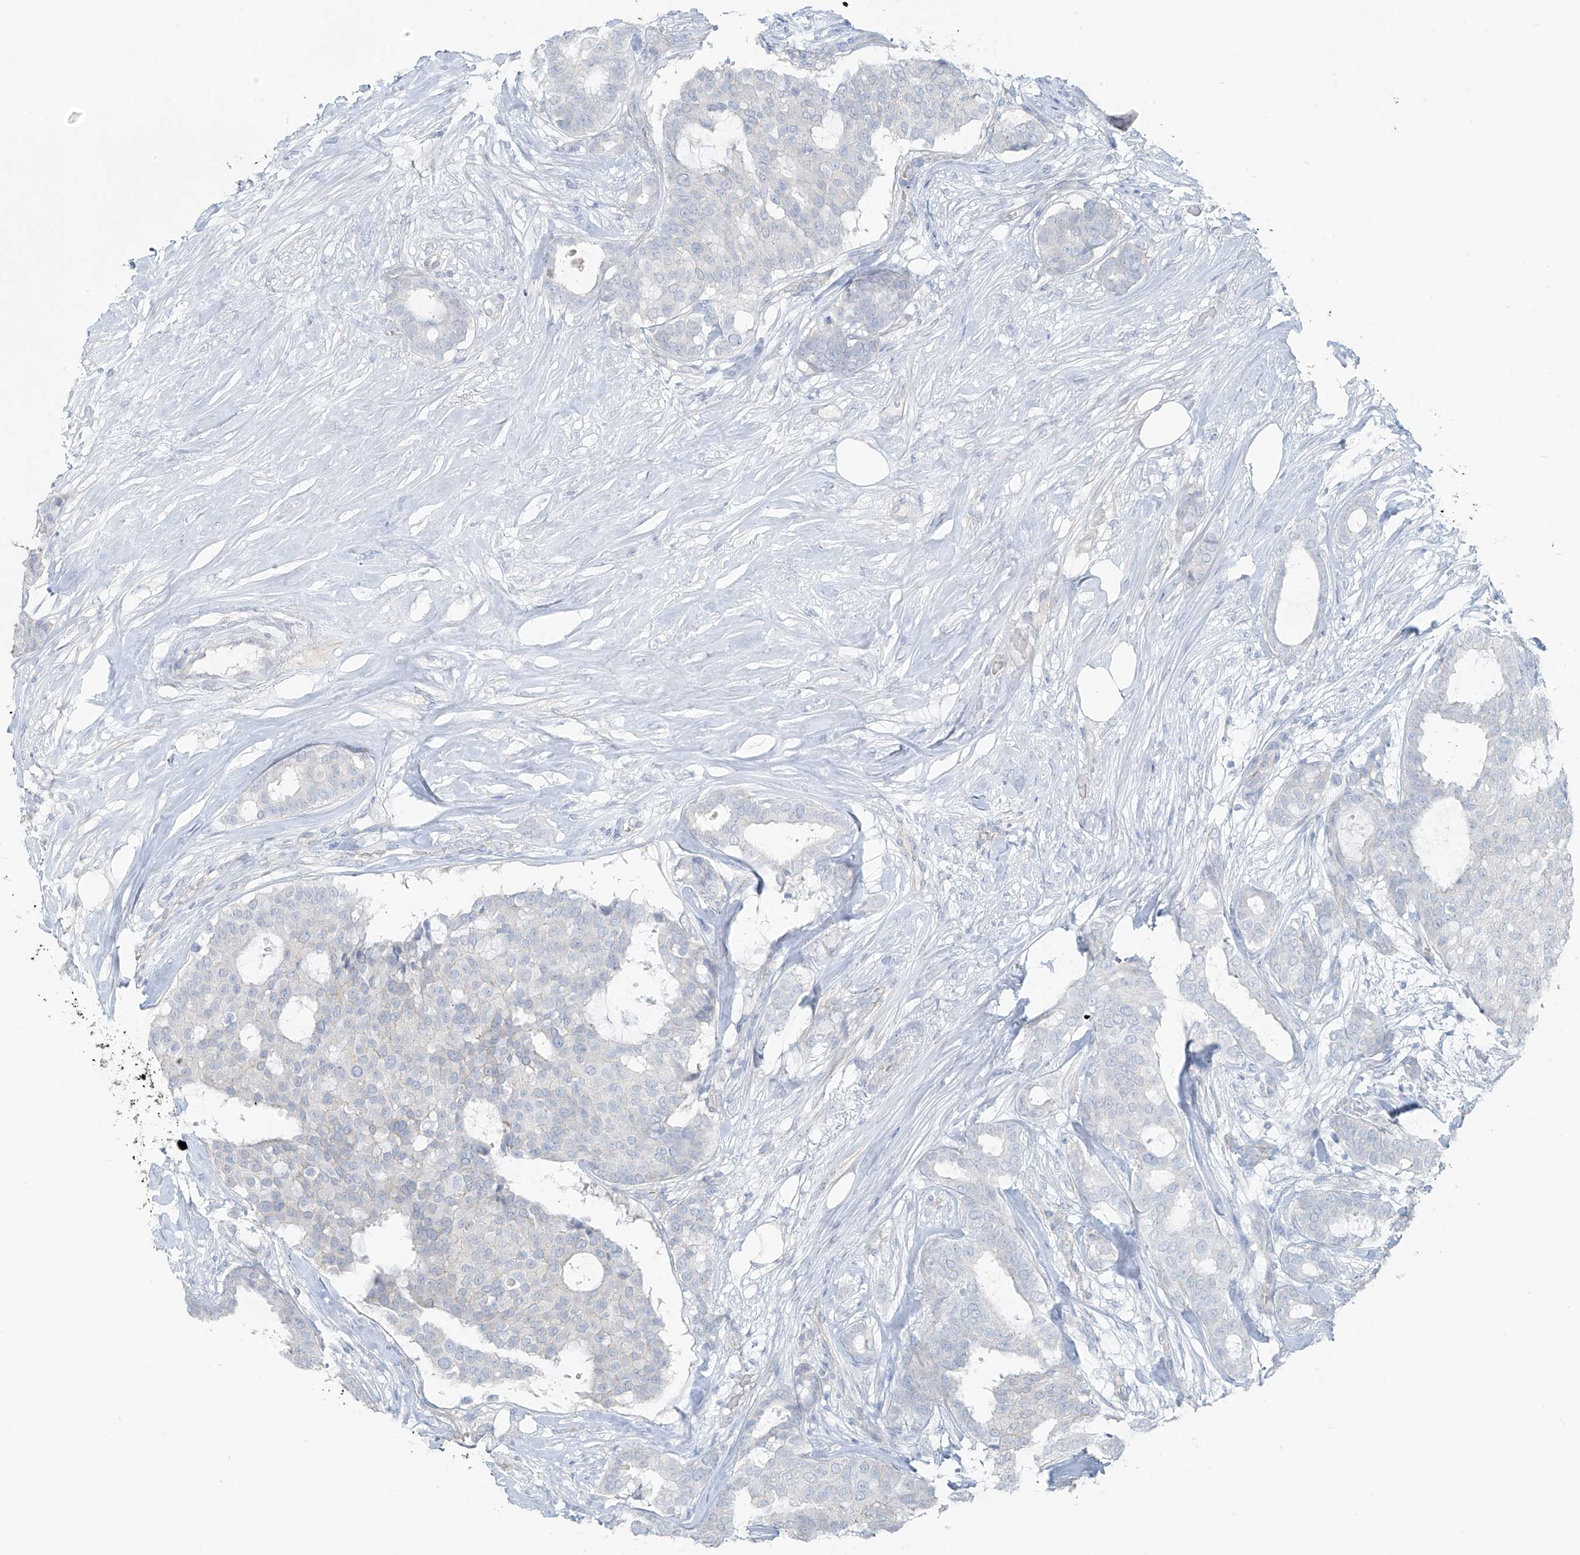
{"staining": {"intensity": "negative", "quantity": "none", "location": "none"}, "tissue": "breast cancer", "cell_type": "Tumor cells", "image_type": "cancer", "snomed": [{"axis": "morphology", "description": "Duct carcinoma"}, {"axis": "topography", "description": "Breast"}], "caption": "A histopathology image of human breast cancer is negative for staining in tumor cells.", "gene": "TUBE1", "patient": {"sex": "female", "age": 75}}